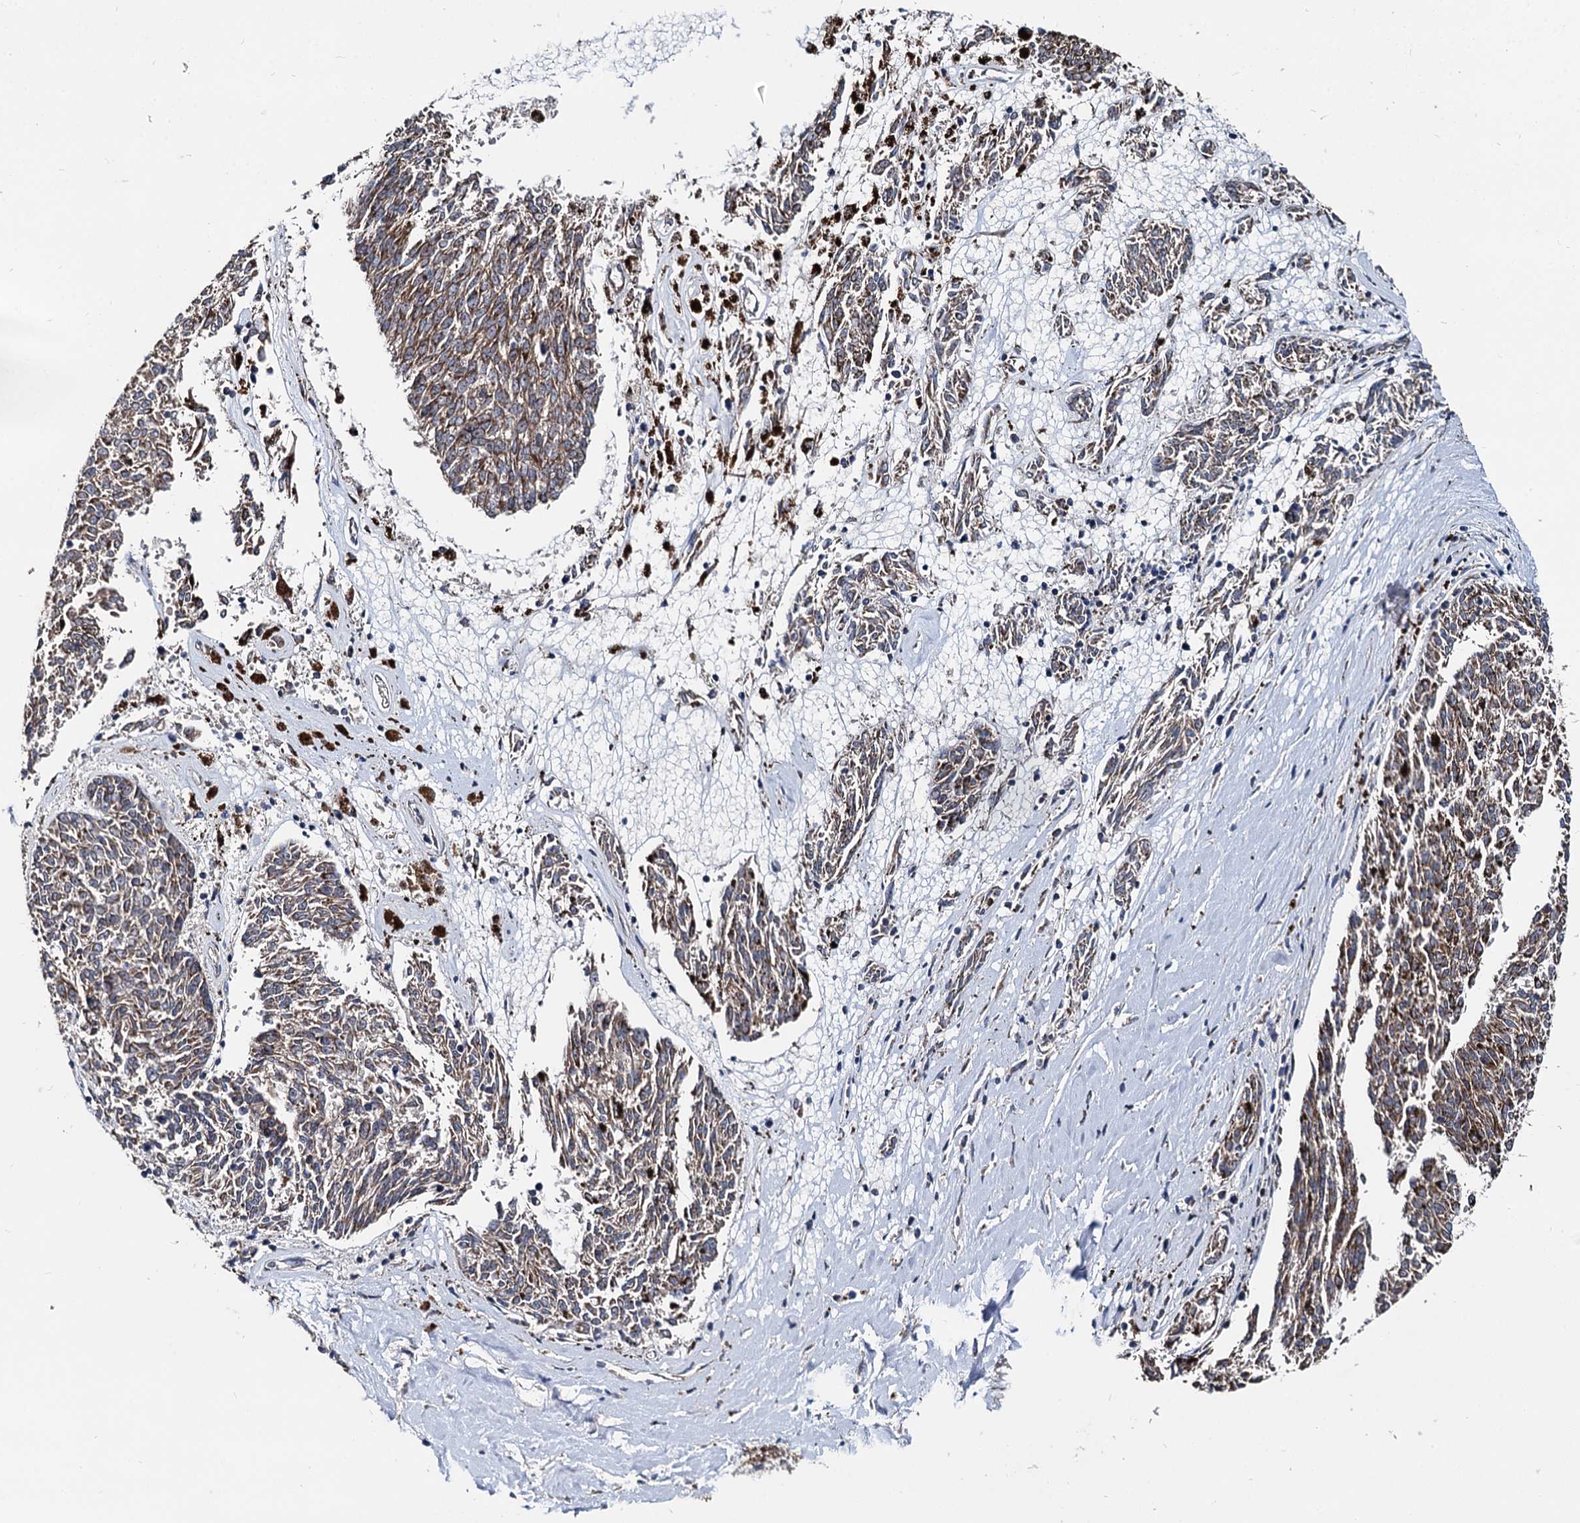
{"staining": {"intensity": "weak", "quantity": ">75%", "location": "cytoplasmic/membranous"}, "tissue": "melanoma", "cell_type": "Tumor cells", "image_type": "cancer", "snomed": [{"axis": "morphology", "description": "Malignant melanoma, NOS"}, {"axis": "topography", "description": "Skin"}], "caption": "IHC (DAB (3,3'-diaminobenzidine)) staining of malignant melanoma exhibits weak cytoplasmic/membranous protein expression in approximately >75% of tumor cells. Nuclei are stained in blue.", "gene": "SPRYD3", "patient": {"sex": "female", "age": 72}}